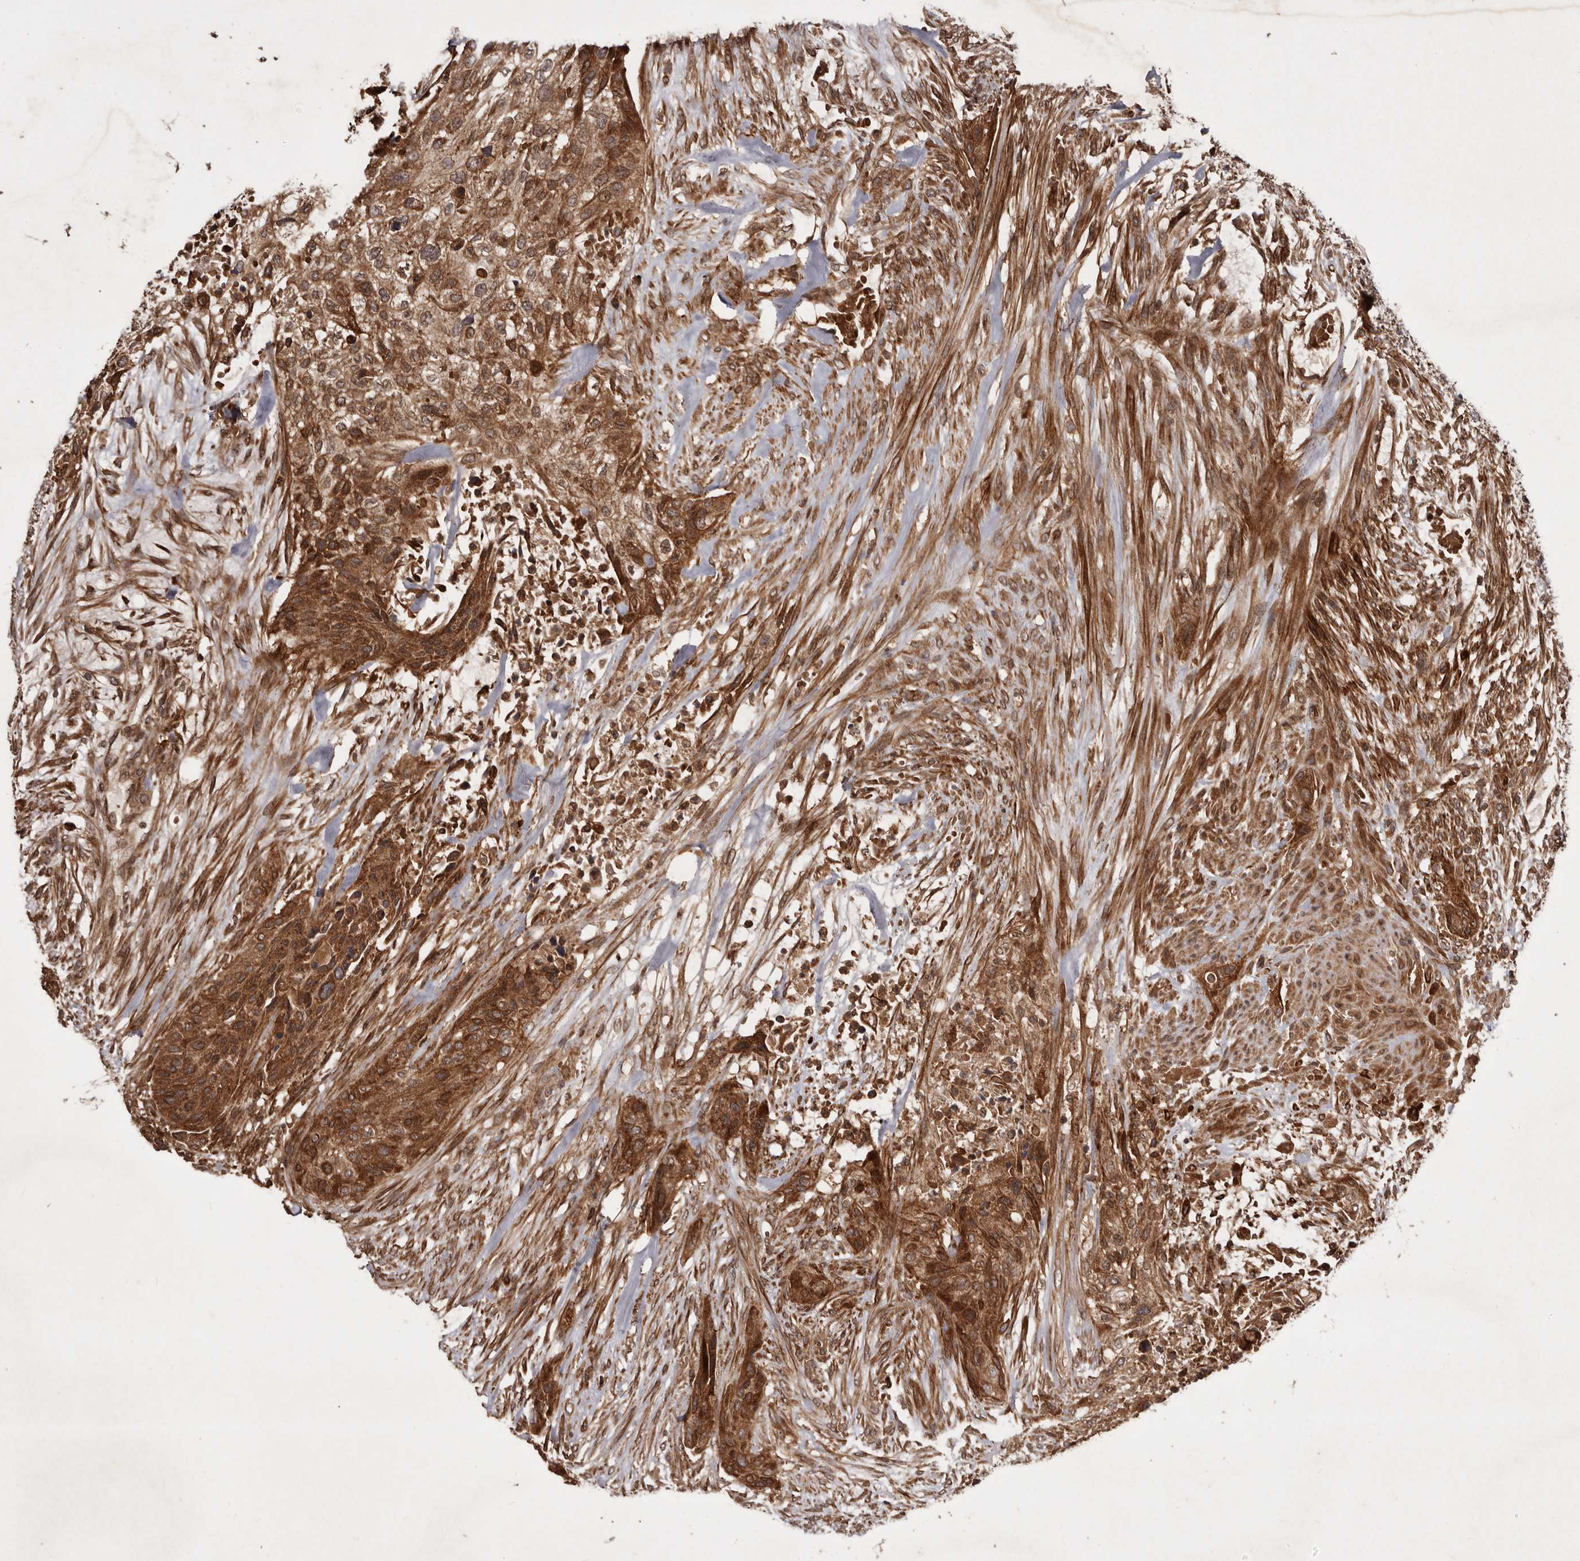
{"staining": {"intensity": "strong", "quantity": ">75%", "location": "cytoplasmic/membranous,nuclear"}, "tissue": "urothelial cancer", "cell_type": "Tumor cells", "image_type": "cancer", "snomed": [{"axis": "morphology", "description": "Urothelial carcinoma, High grade"}, {"axis": "topography", "description": "Urinary bladder"}], "caption": "The photomicrograph exhibits a brown stain indicating the presence of a protein in the cytoplasmic/membranous and nuclear of tumor cells in urothelial cancer.", "gene": "STK36", "patient": {"sex": "male", "age": 35}}